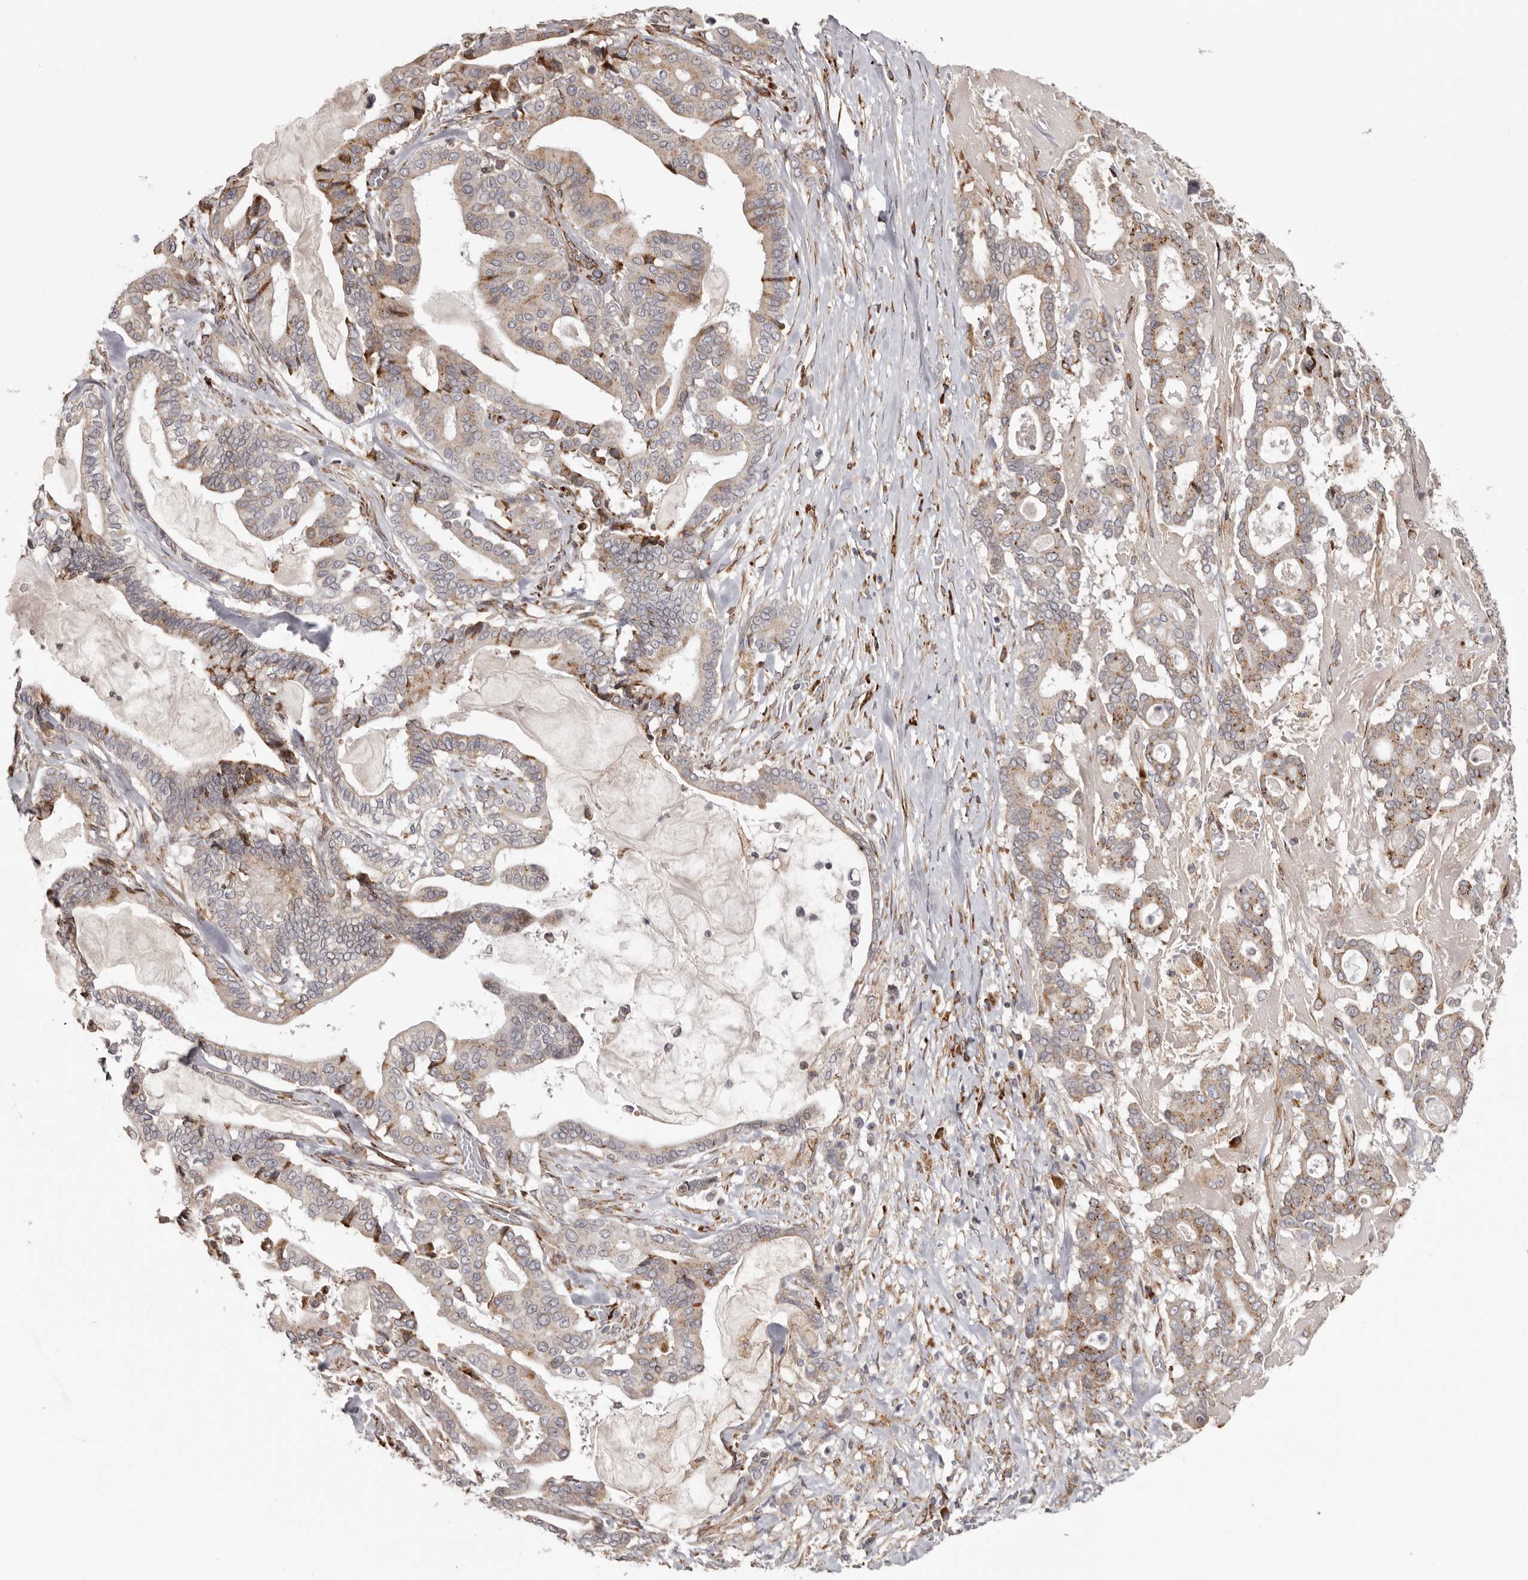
{"staining": {"intensity": "weak", "quantity": "25%-75%", "location": "cytoplasmic/membranous"}, "tissue": "pancreatic cancer", "cell_type": "Tumor cells", "image_type": "cancer", "snomed": [{"axis": "morphology", "description": "Adenocarcinoma, NOS"}, {"axis": "topography", "description": "Pancreas"}], "caption": "The immunohistochemical stain labels weak cytoplasmic/membranous staining in tumor cells of adenocarcinoma (pancreatic) tissue.", "gene": "NUP43", "patient": {"sex": "male", "age": 63}}